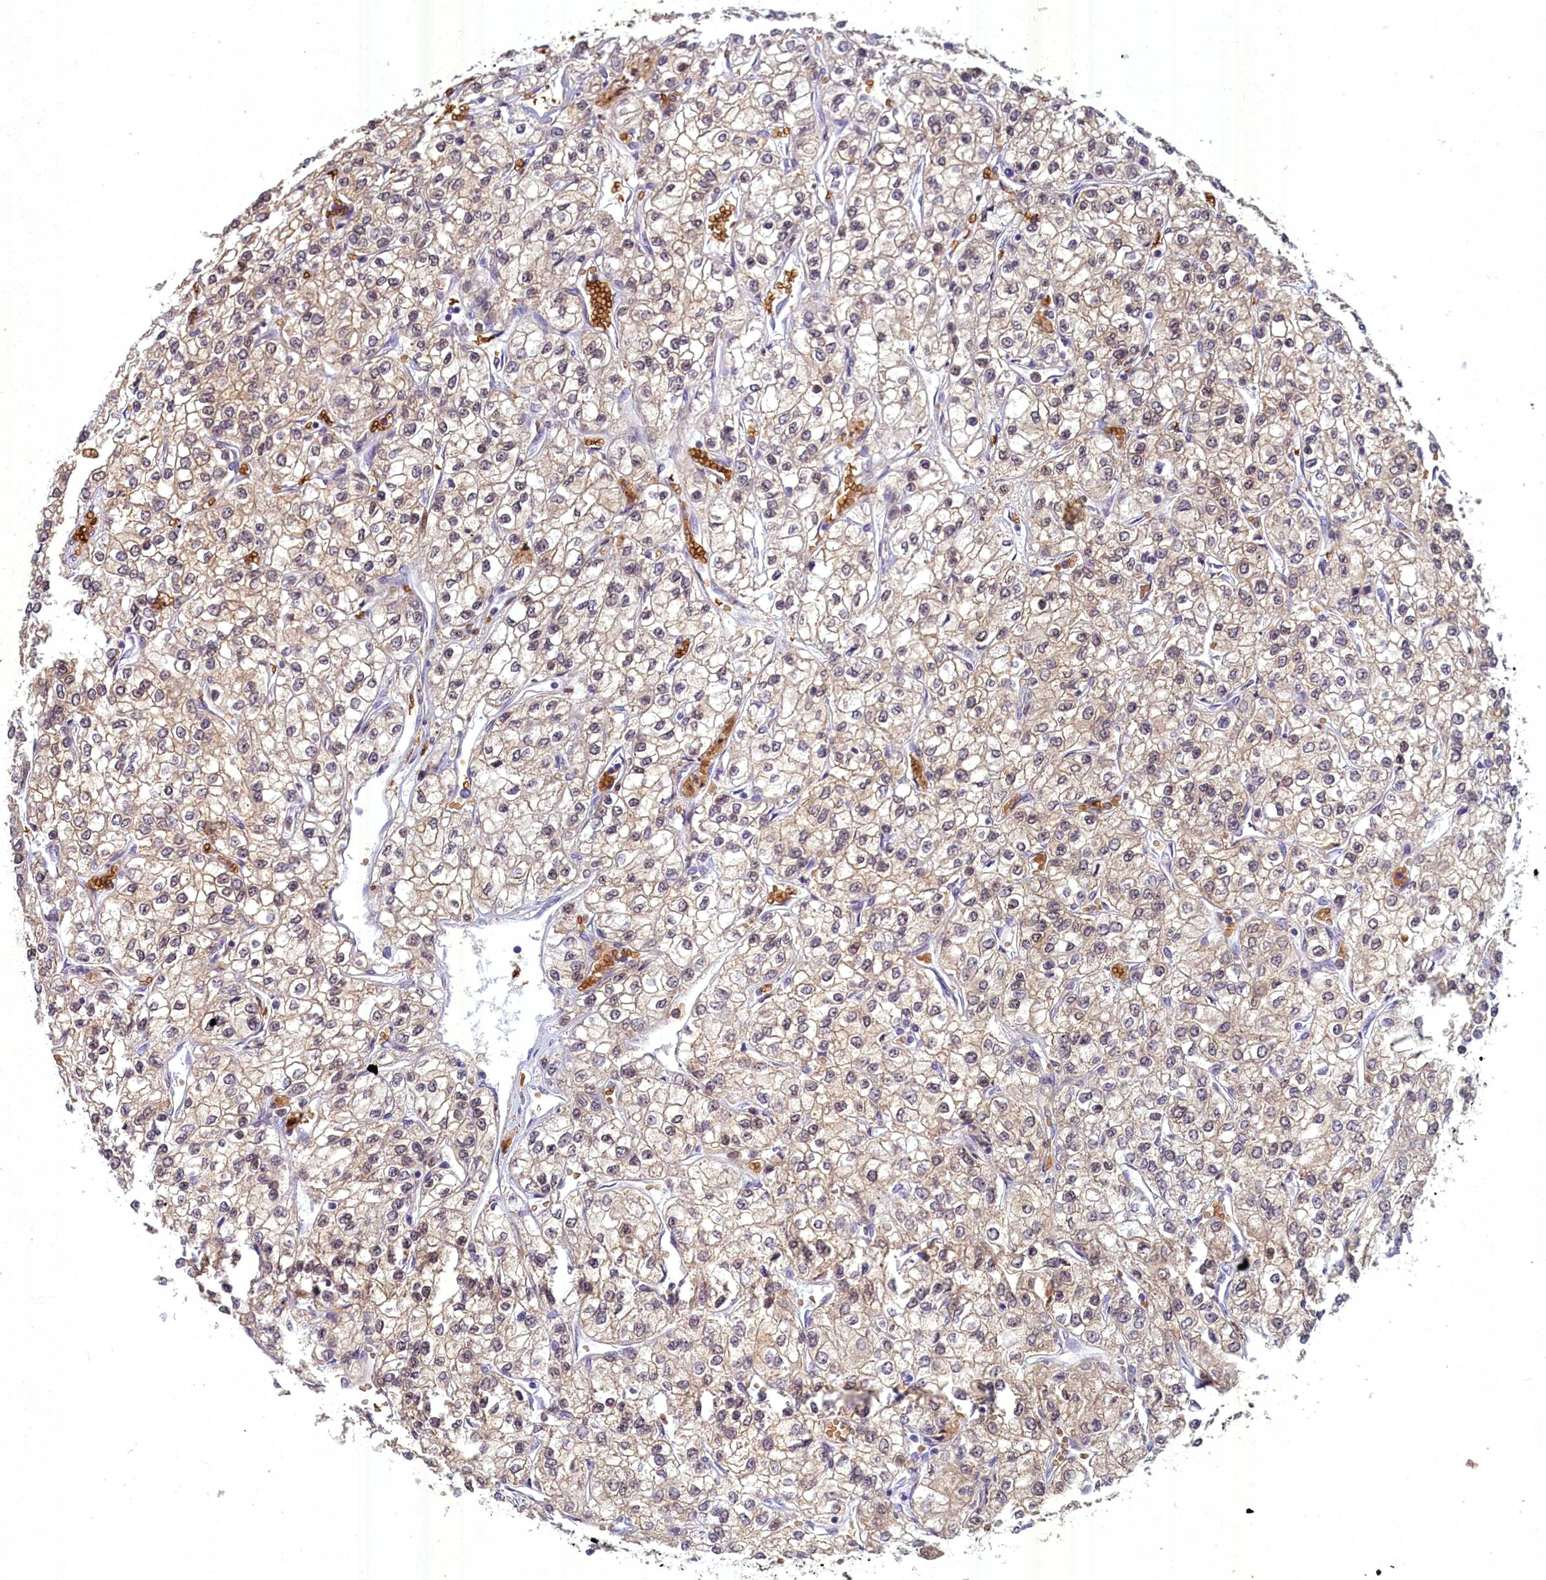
{"staining": {"intensity": "negative", "quantity": "none", "location": "none"}, "tissue": "renal cancer", "cell_type": "Tumor cells", "image_type": "cancer", "snomed": [{"axis": "morphology", "description": "Adenocarcinoma, NOS"}, {"axis": "topography", "description": "Kidney"}], "caption": "An immunohistochemistry (IHC) micrograph of renal cancer is shown. There is no staining in tumor cells of renal cancer.", "gene": "BLVRB", "patient": {"sex": "male", "age": 80}}